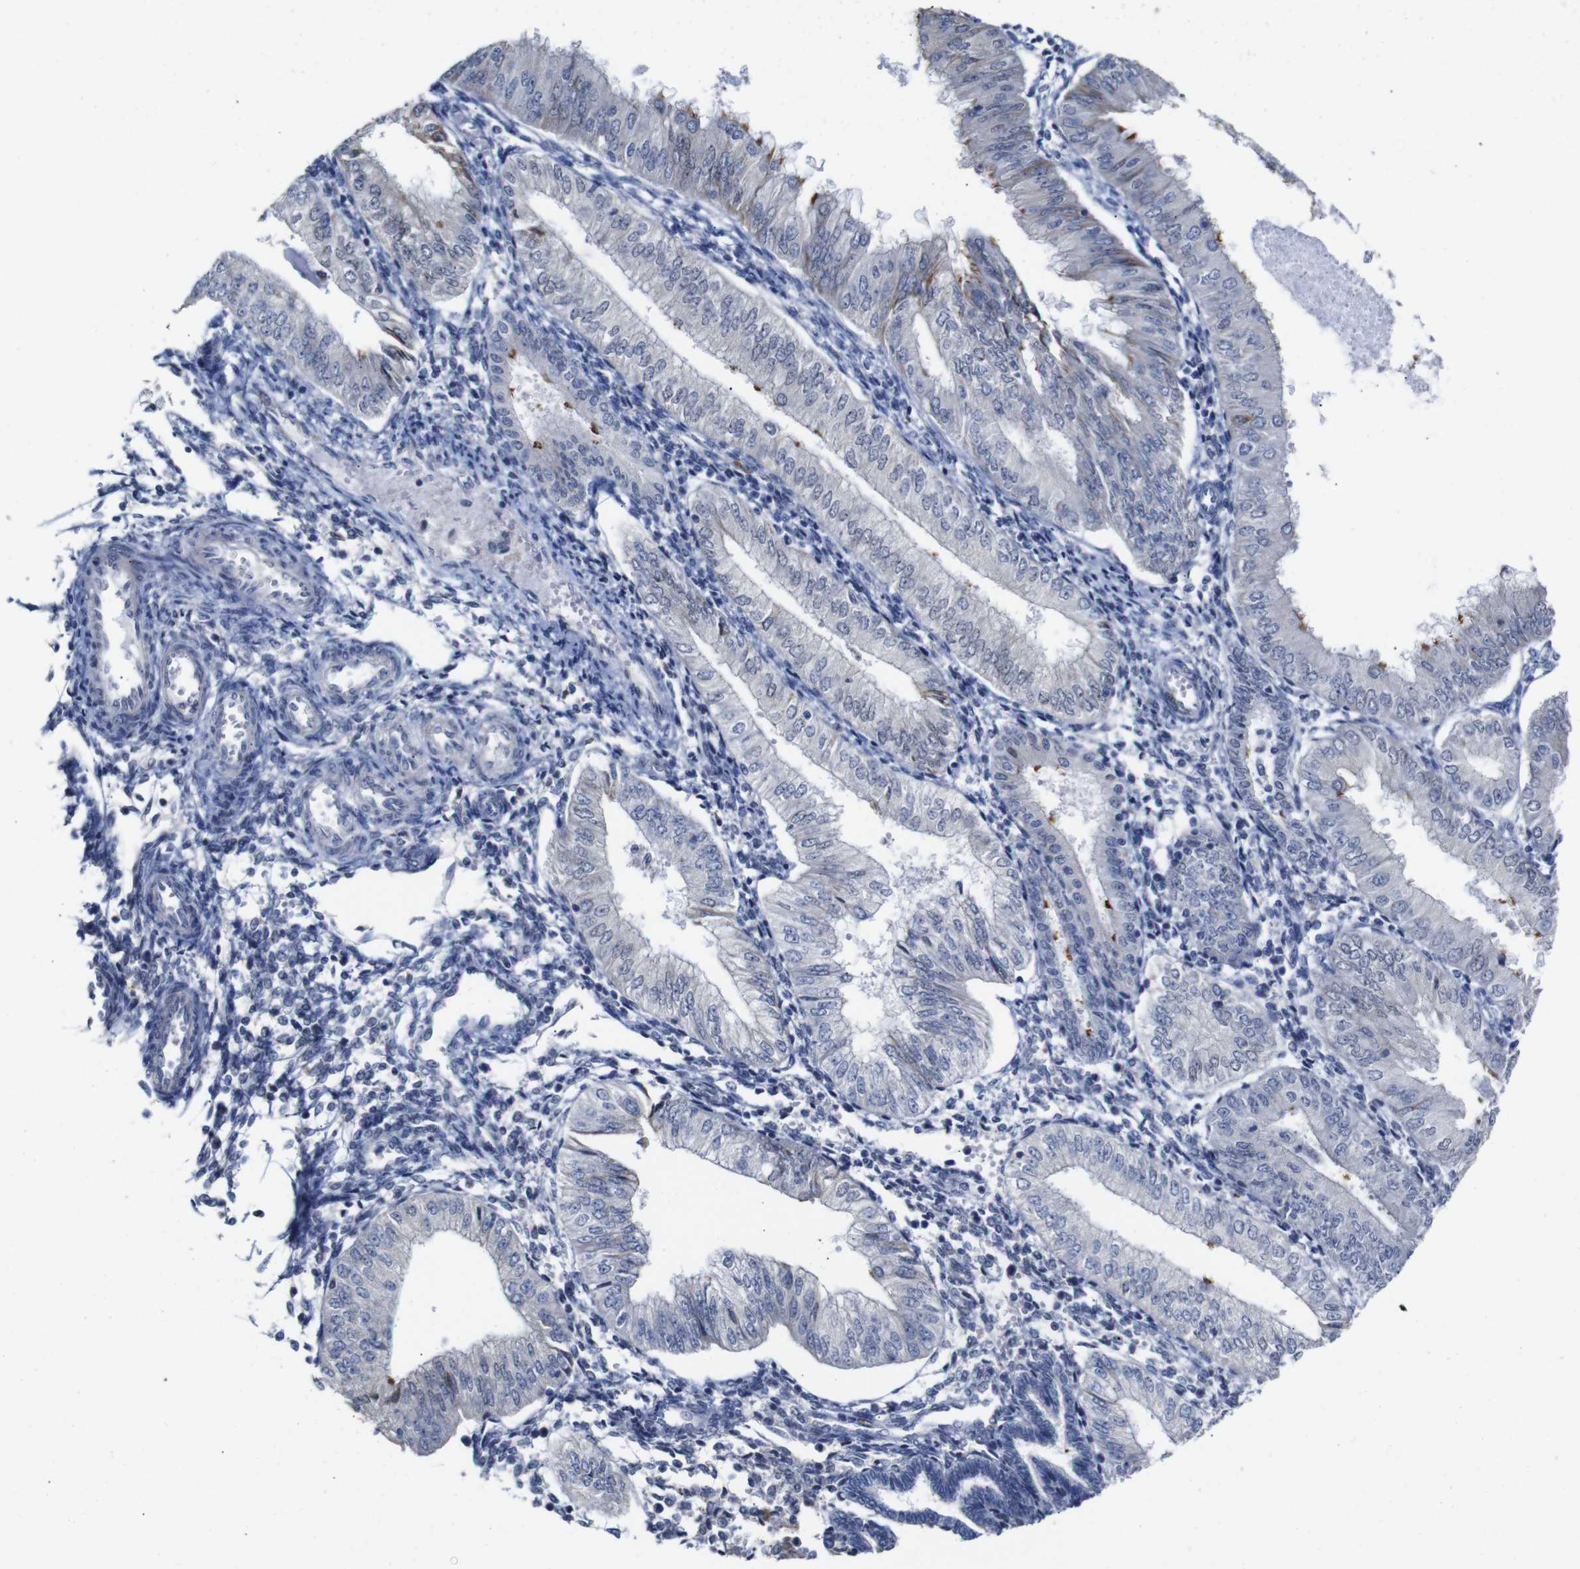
{"staining": {"intensity": "negative", "quantity": "none", "location": "none"}, "tissue": "endometrial cancer", "cell_type": "Tumor cells", "image_type": "cancer", "snomed": [{"axis": "morphology", "description": "Adenocarcinoma, NOS"}, {"axis": "topography", "description": "Endometrium"}], "caption": "This is a image of IHC staining of endometrial adenocarcinoma, which shows no positivity in tumor cells. (DAB (3,3'-diaminobenzidine) immunohistochemistry (IHC) visualized using brightfield microscopy, high magnification).", "gene": "TCEAL9", "patient": {"sex": "female", "age": 53}}